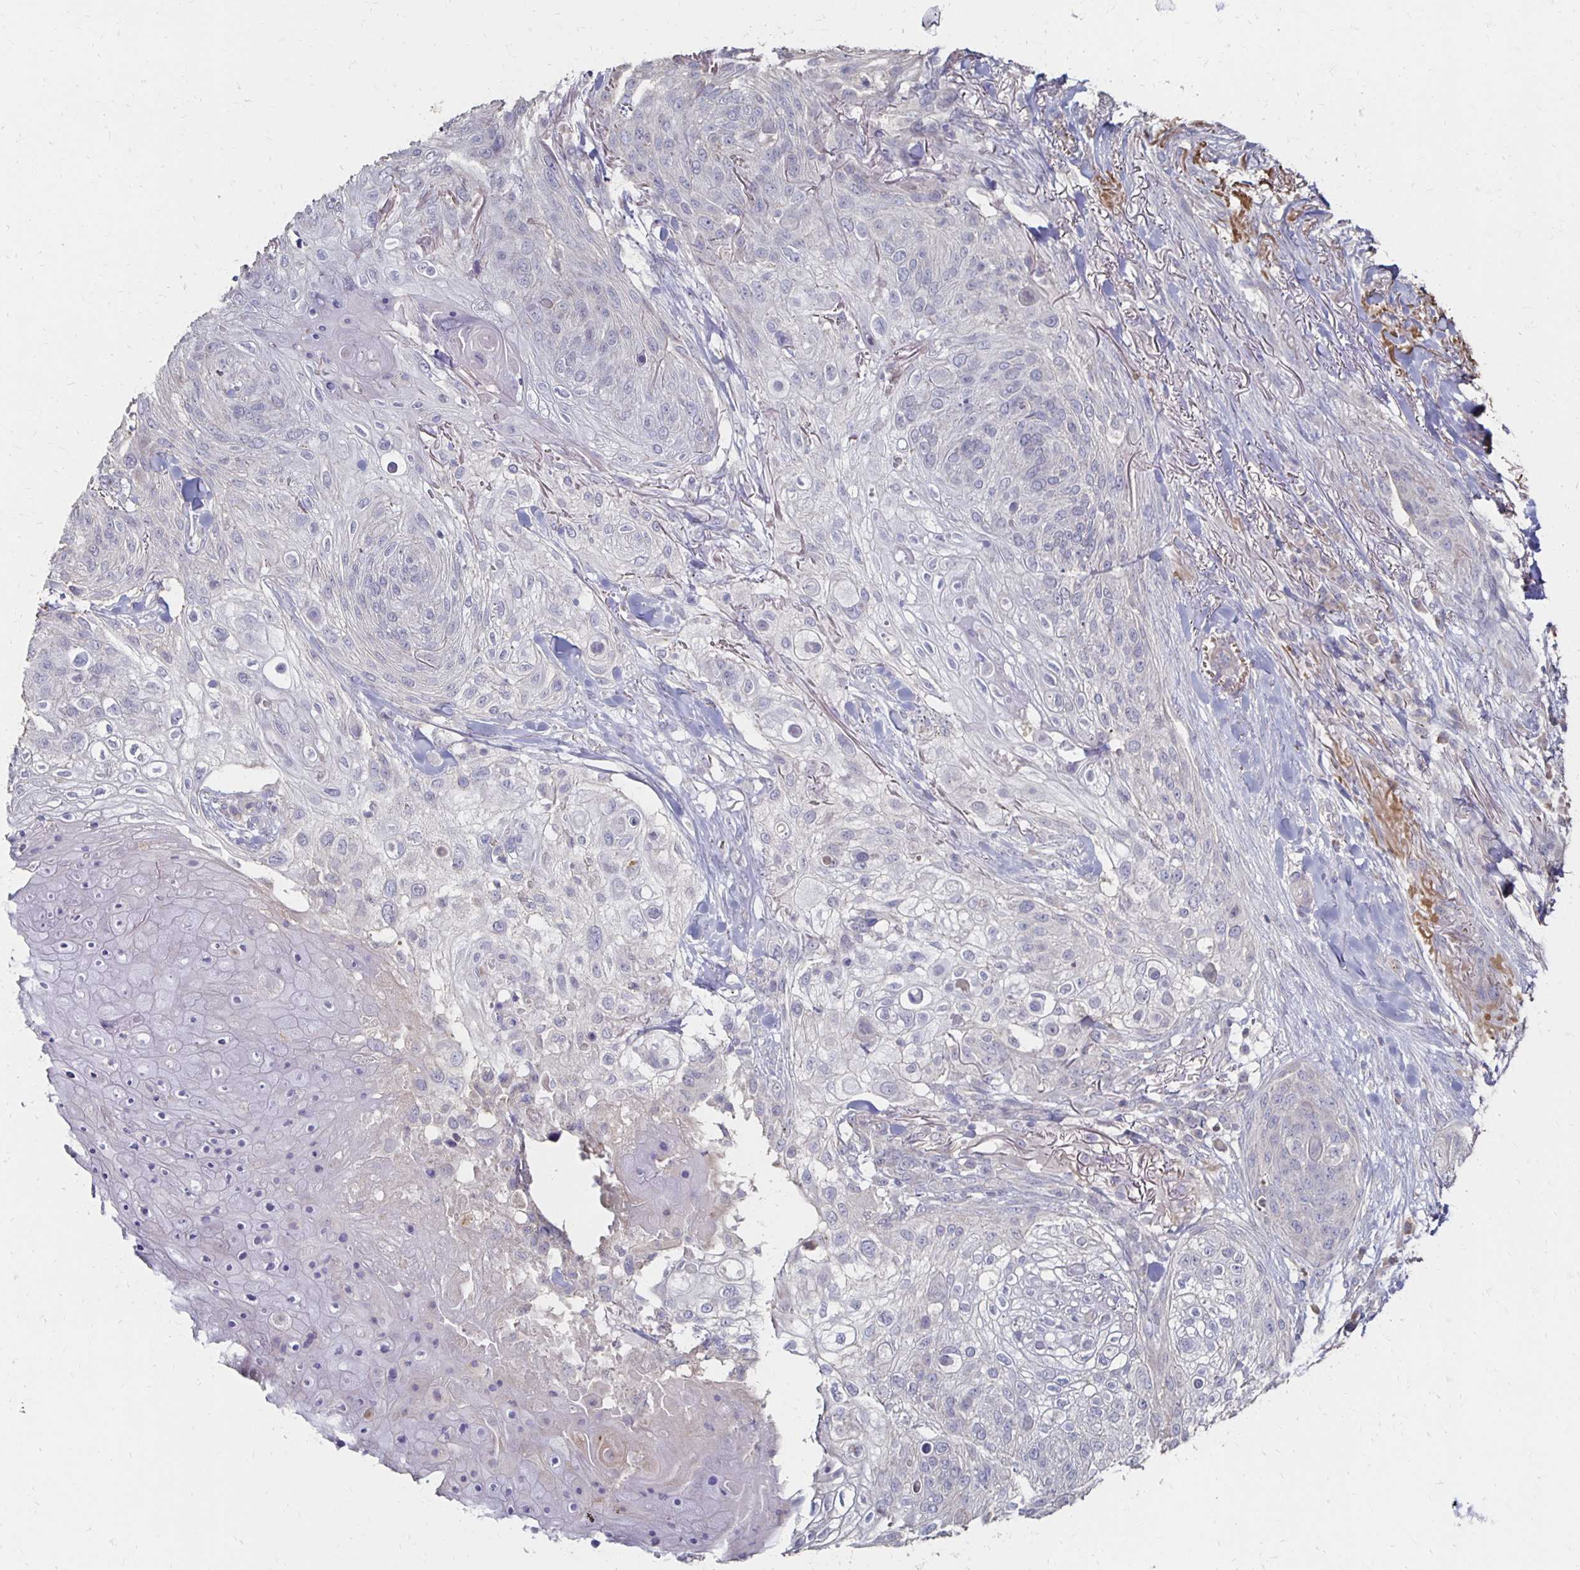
{"staining": {"intensity": "negative", "quantity": "none", "location": "none"}, "tissue": "skin cancer", "cell_type": "Tumor cells", "image_type": "cancer", "snomed": [{"axis": "morphology", "description": "Squamous cell carcinoma, NOS"}, {"axis": "topography", "description": "Skin"}], "caption": "This is an immunohistochemistry histopathology image of squamous cell carcinoma (skin). There is no staining in tumor cells.", "gene": "ZNF727", "patient": {"sex": "female", "age": 87}}